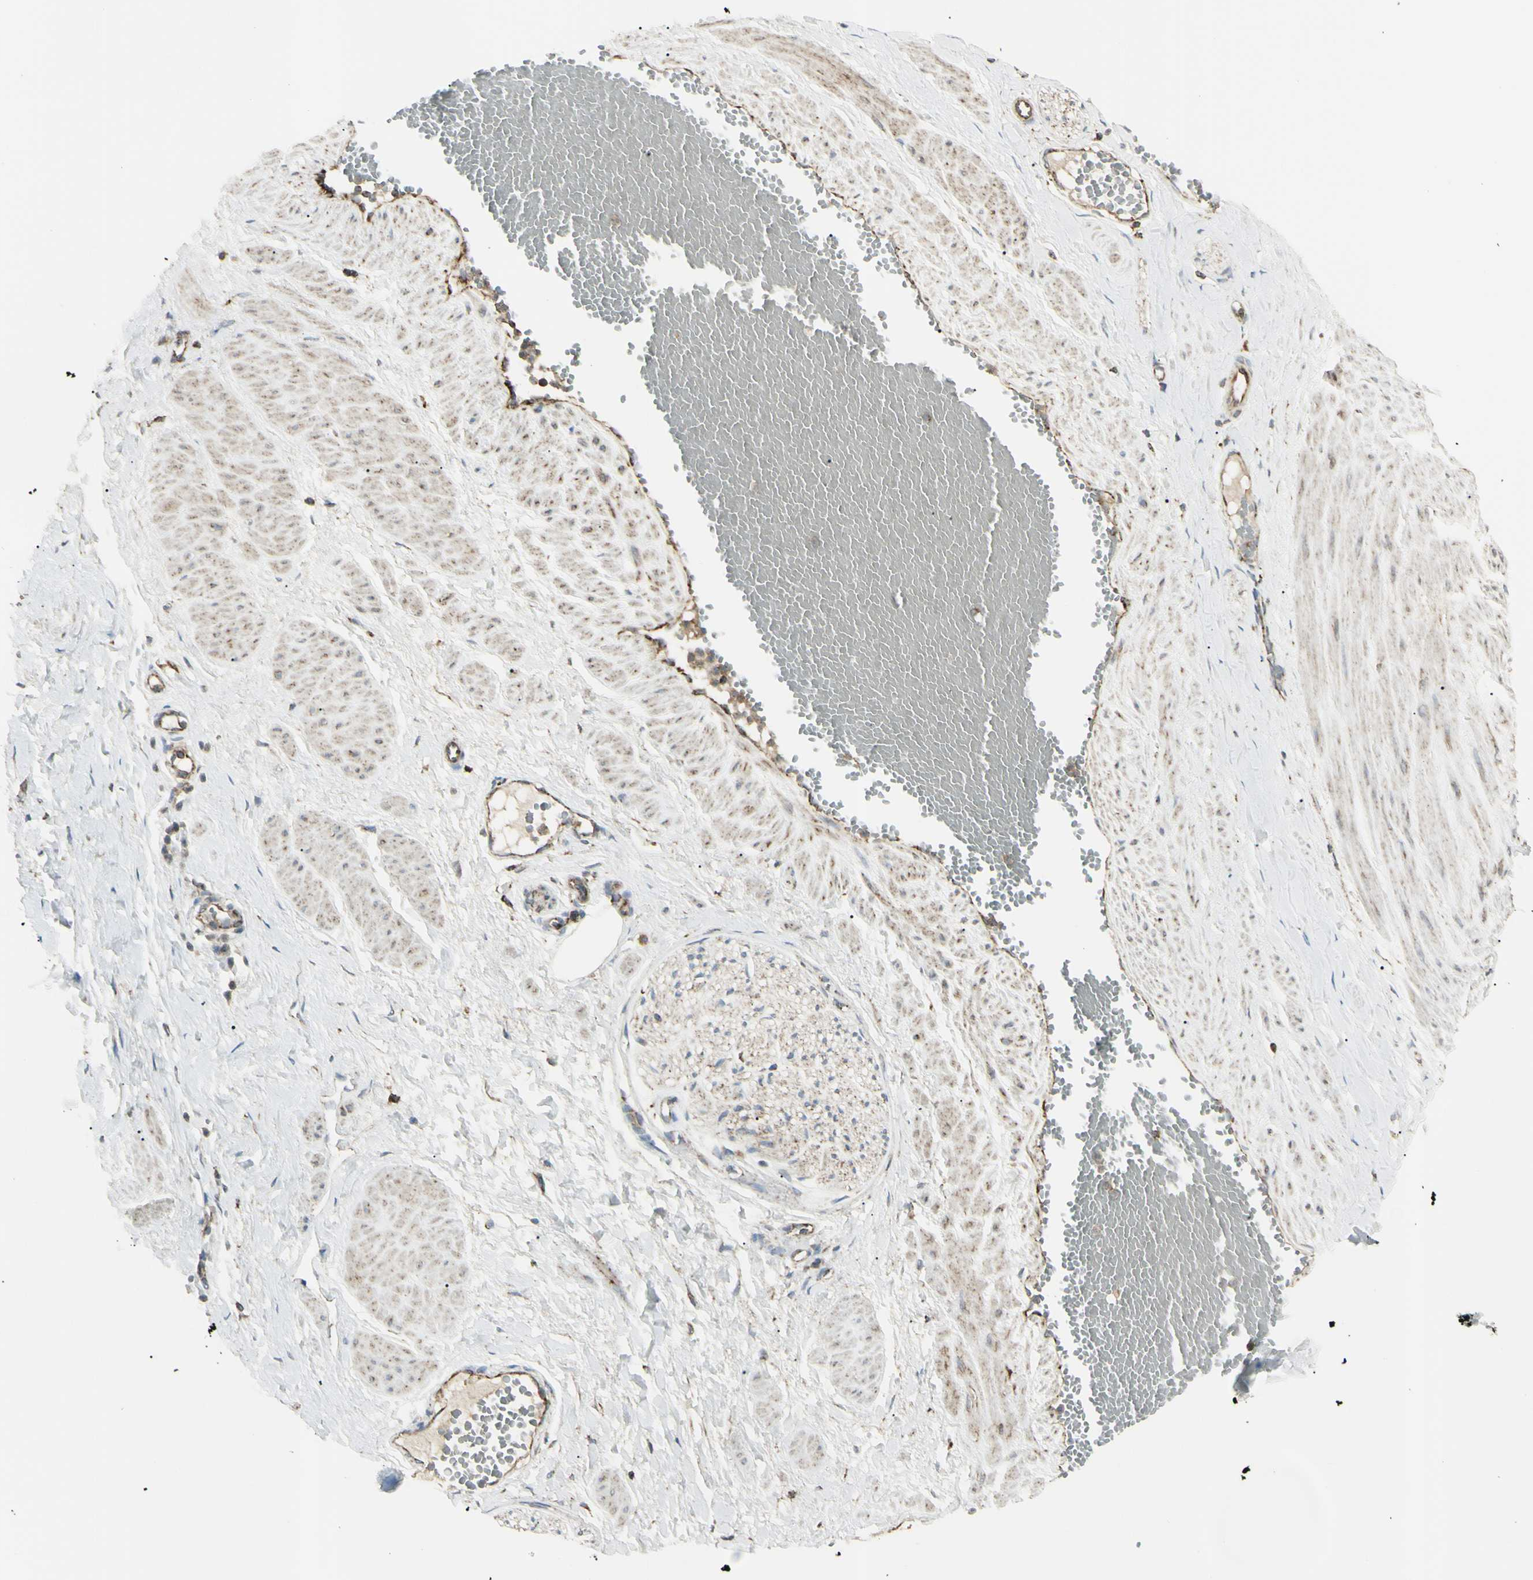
{"staining": {"intensity": "moderate", "quantity": ">75%", "location": "cytoplasmic/membranous"}, "tissue": "adipose tissue", "cell_type": "Adipocytes", "image_type": "normal", "snomed": [{"axis": "morphology", "description": "Normal tissue, NOS"}, {"axis": "topography", "description": "Soft tissue"}, {"axis": "topography", "description": "Vascular tissue"}], "caption": "DAB (3,3'-diaminobenzidine) immunohistochemical staining of normal adipose tissue exhibits moderate cytoplasmic/membranous protein positivity in approximately >75% of adipocytes.", "gene": "CYB5R1", "patient": {"sex": "female", "age": 35}}